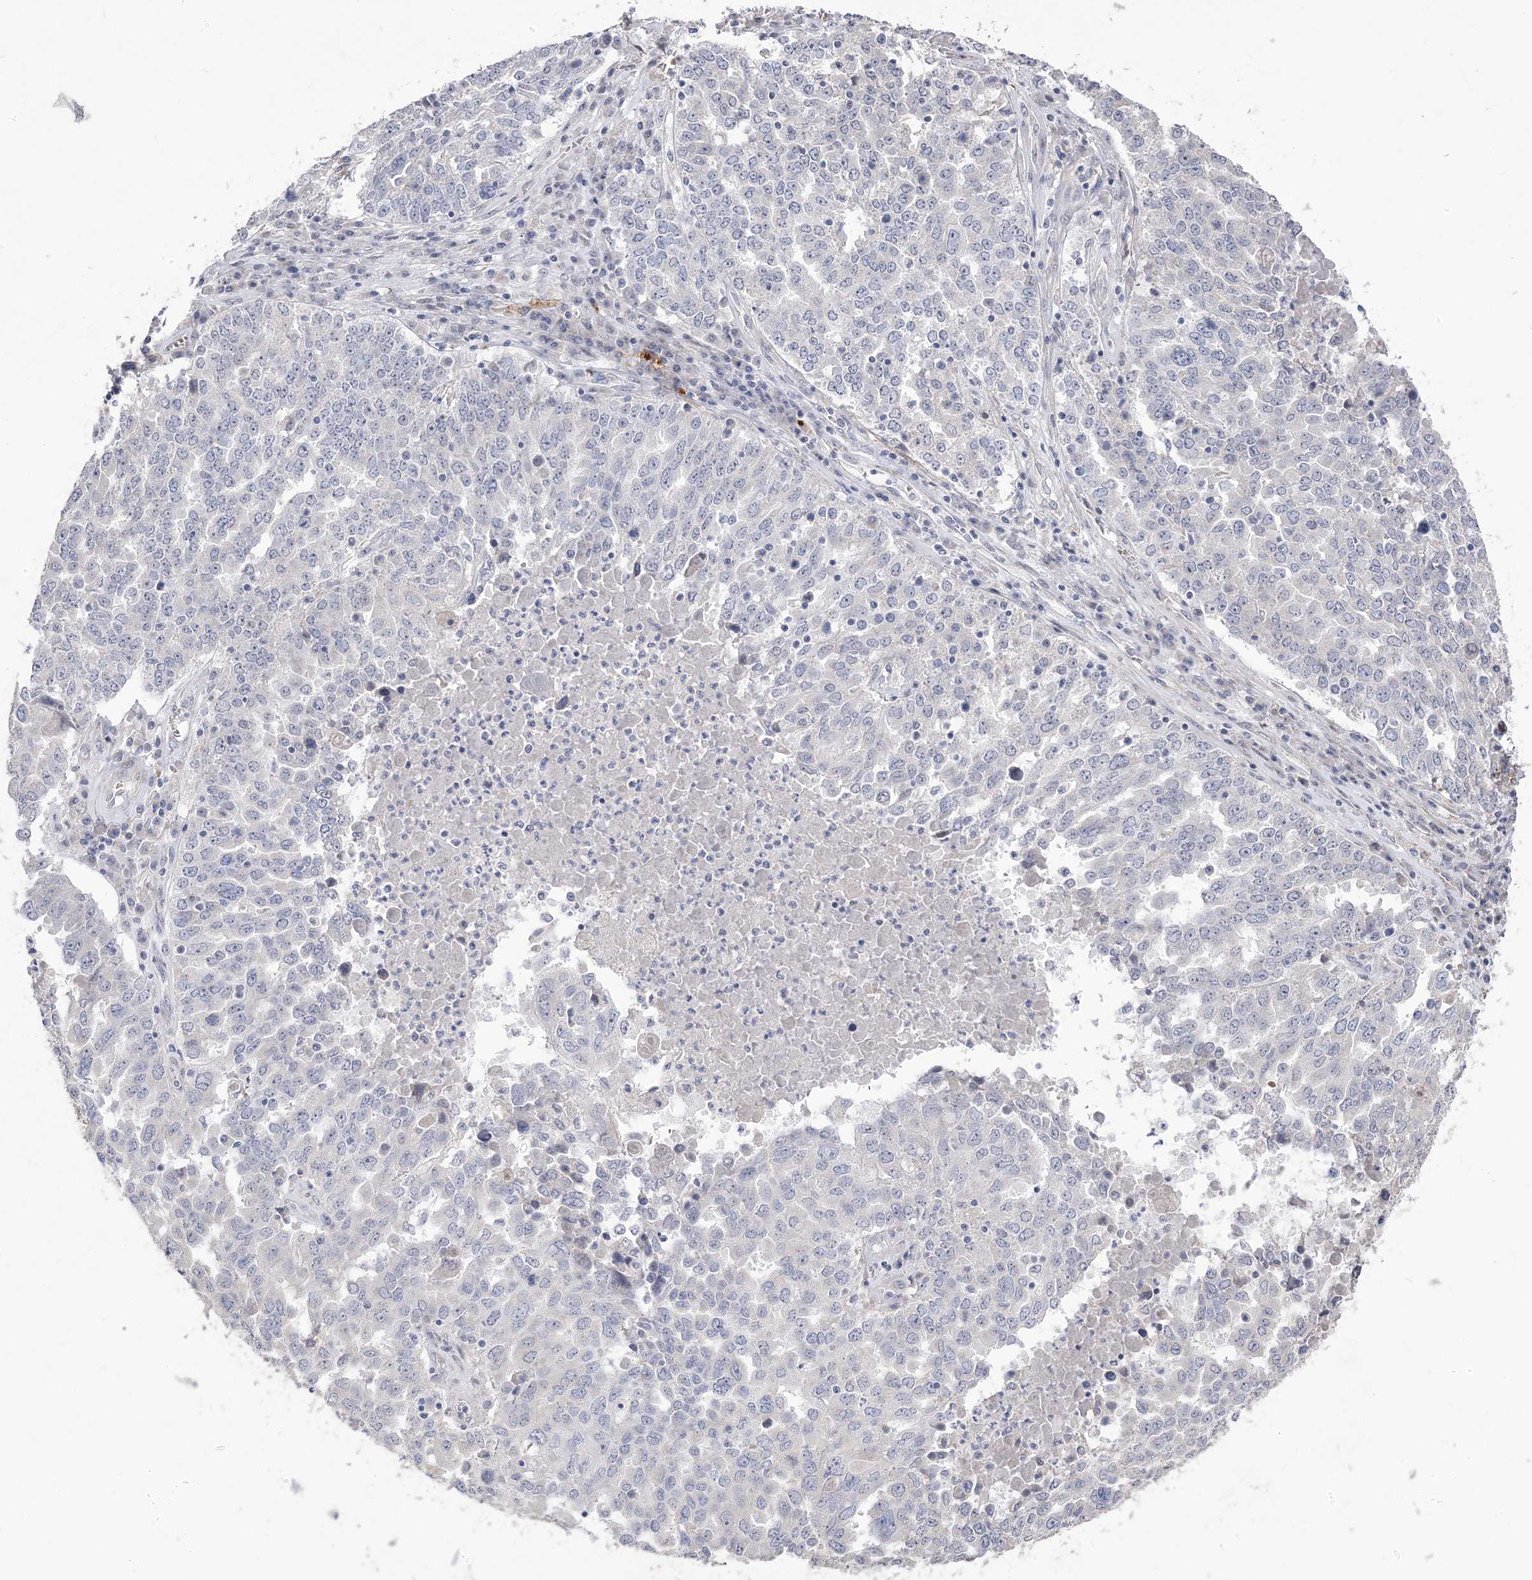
{"staining": {"intensity": "negative", "quantity": "none", "location": "none"}, "tissue": "ovarian cancer", "cell_type": "Tumor cells", "image_type": "cancer", "snomed": [{"axis": "morphology", "description": "Carcinoma, endometroid"}, {"axis": "topography", "description": "Ovary"}], "caption": "Immunohistochemical staining of human ovarian cancer demonstrates no significant expression in tumor cells. The staining is performed using DAB brown chromogen with nuclei counter-stained in using hematoxylin.", "gene": "GTPBP6", "patient": {"sex": "female", "age": 62}}